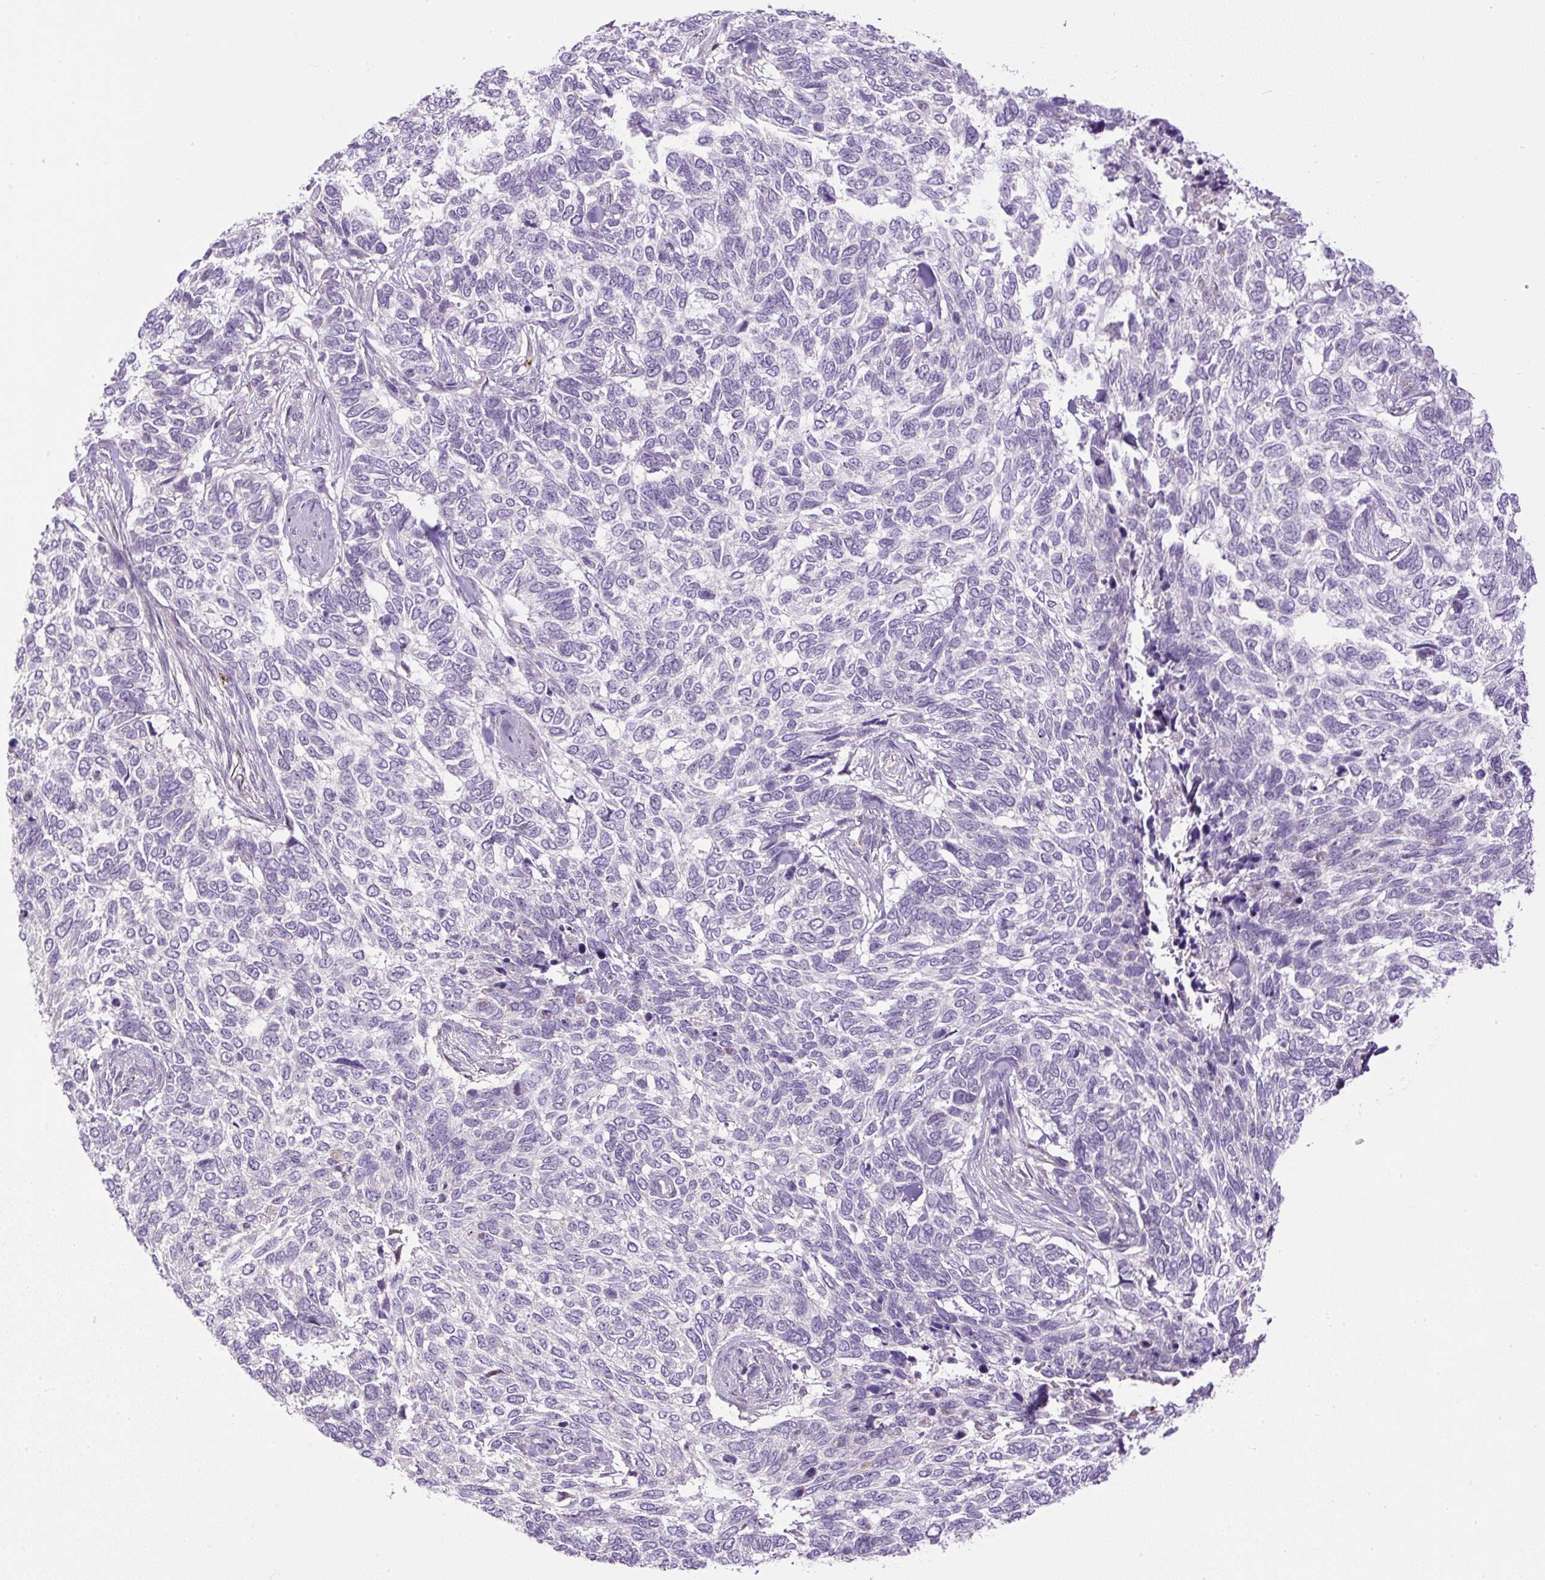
{"staining": {"intensity": "negative", "quantity": "none", "location": "none"}, "tissue": "skin cancer", "cell_type": "Tumor cells", "image_type": "cancer", "snomed": [{"axis": "morphology", "description": "Basal cell carcinoma"}, {"axis": "topography", "description": "Skin"}], "caption": "Immunohistochemical staining of human skin cancer (basal cell carcinoma) shows no significant staining in tumor cells.", "gene": "LEFTY2", "patient": {"sex": "female", "age": 65}}